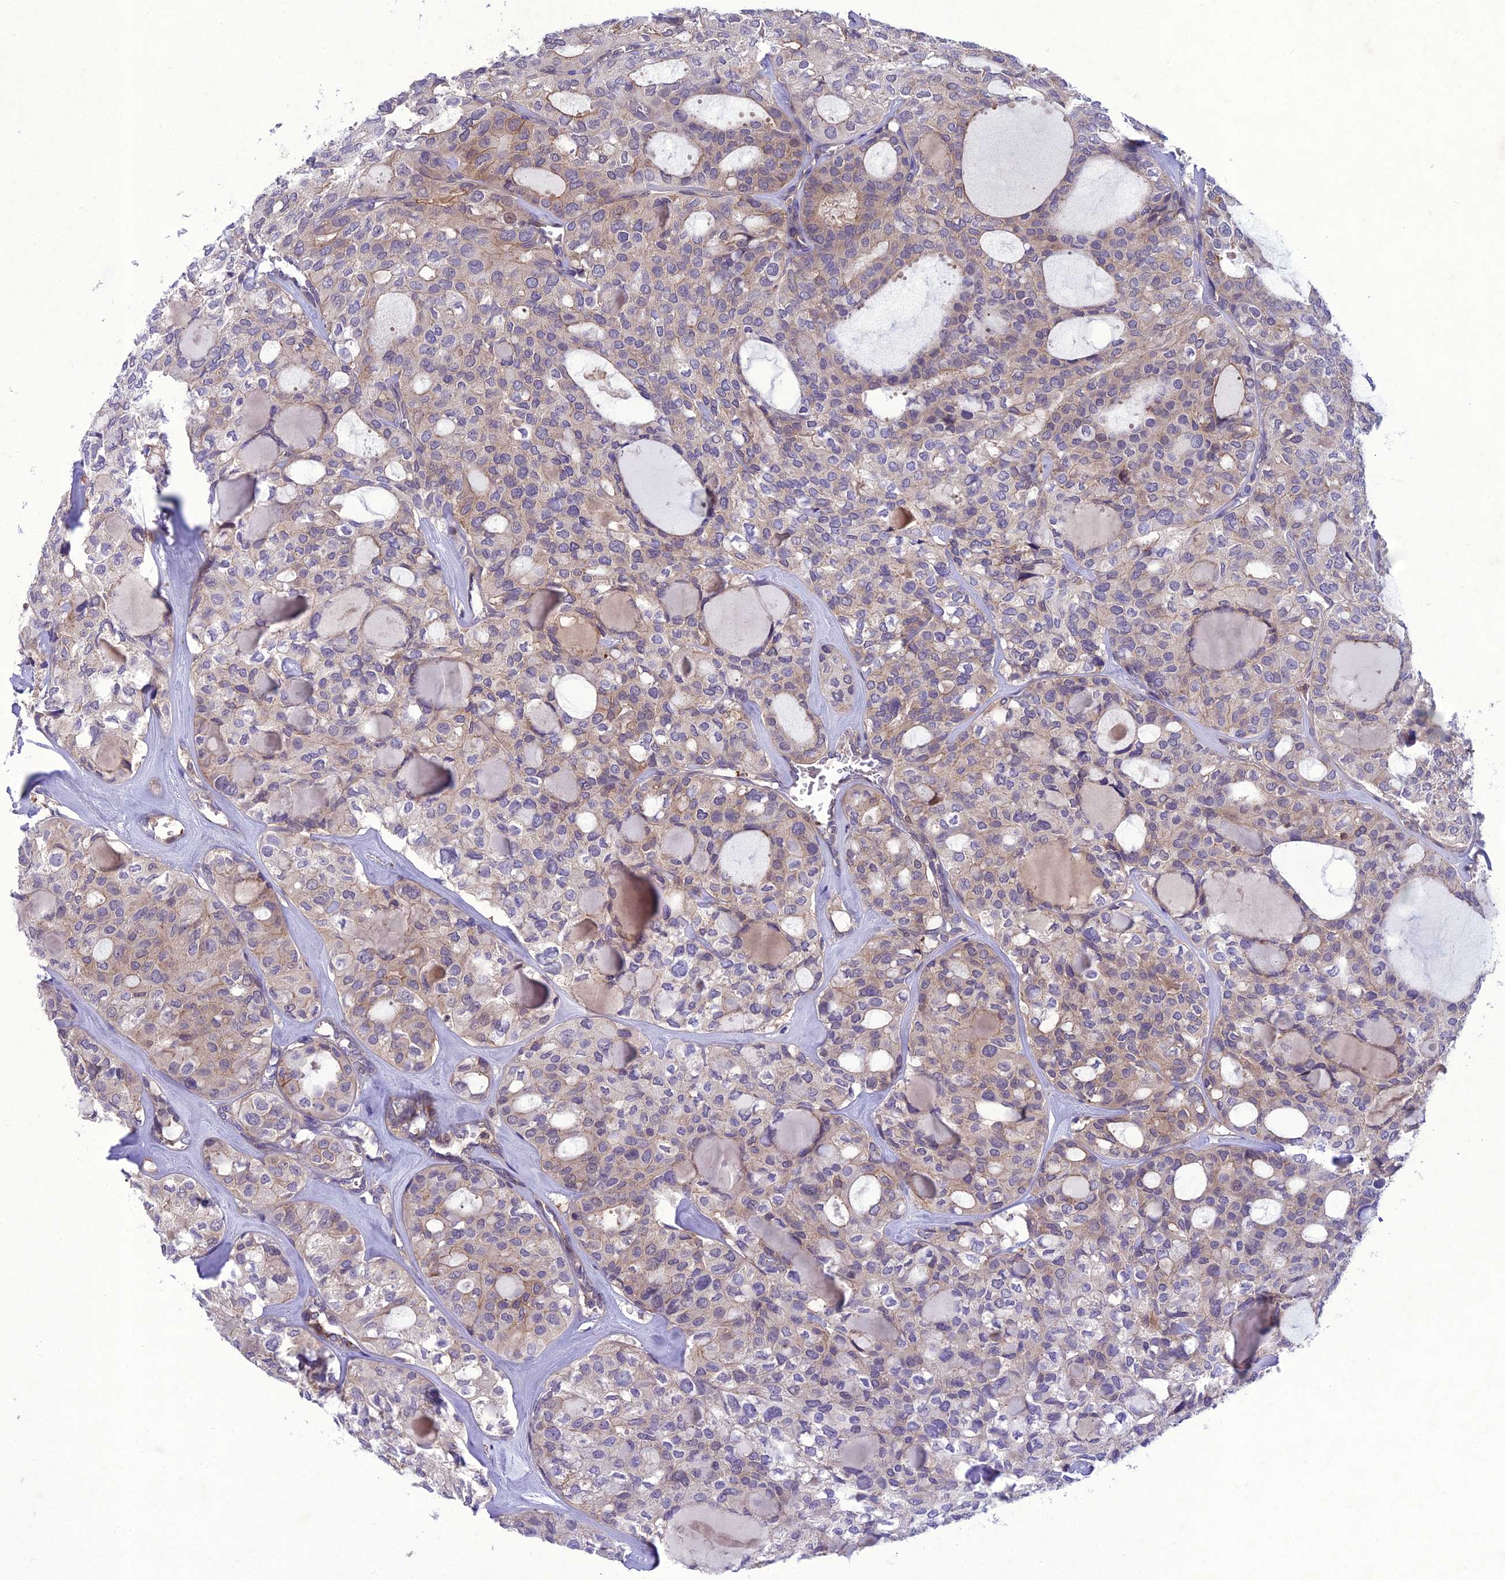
{"staining": {"intensity": "weak", "quantity": "<25%", "location": "cytoplasmic/membranous"}, "tissue": "thyroid cancer", "cell_type": "Tumor cells", "image_type": "cancer", "snomed": [{"axis": "morphology", "description": "Follicular adenoma carcinoma, NOS"}, {"axis": "topography", "description": "Thyroid gland"}], "caption": "IHC photomicrograph of neoplastic tissue: thyroid cancer stained with DAB demonstrates no significant protein staining in tumor cells.", "gene": "GDF6", "patient": {"sex": "male", "age": 75}}